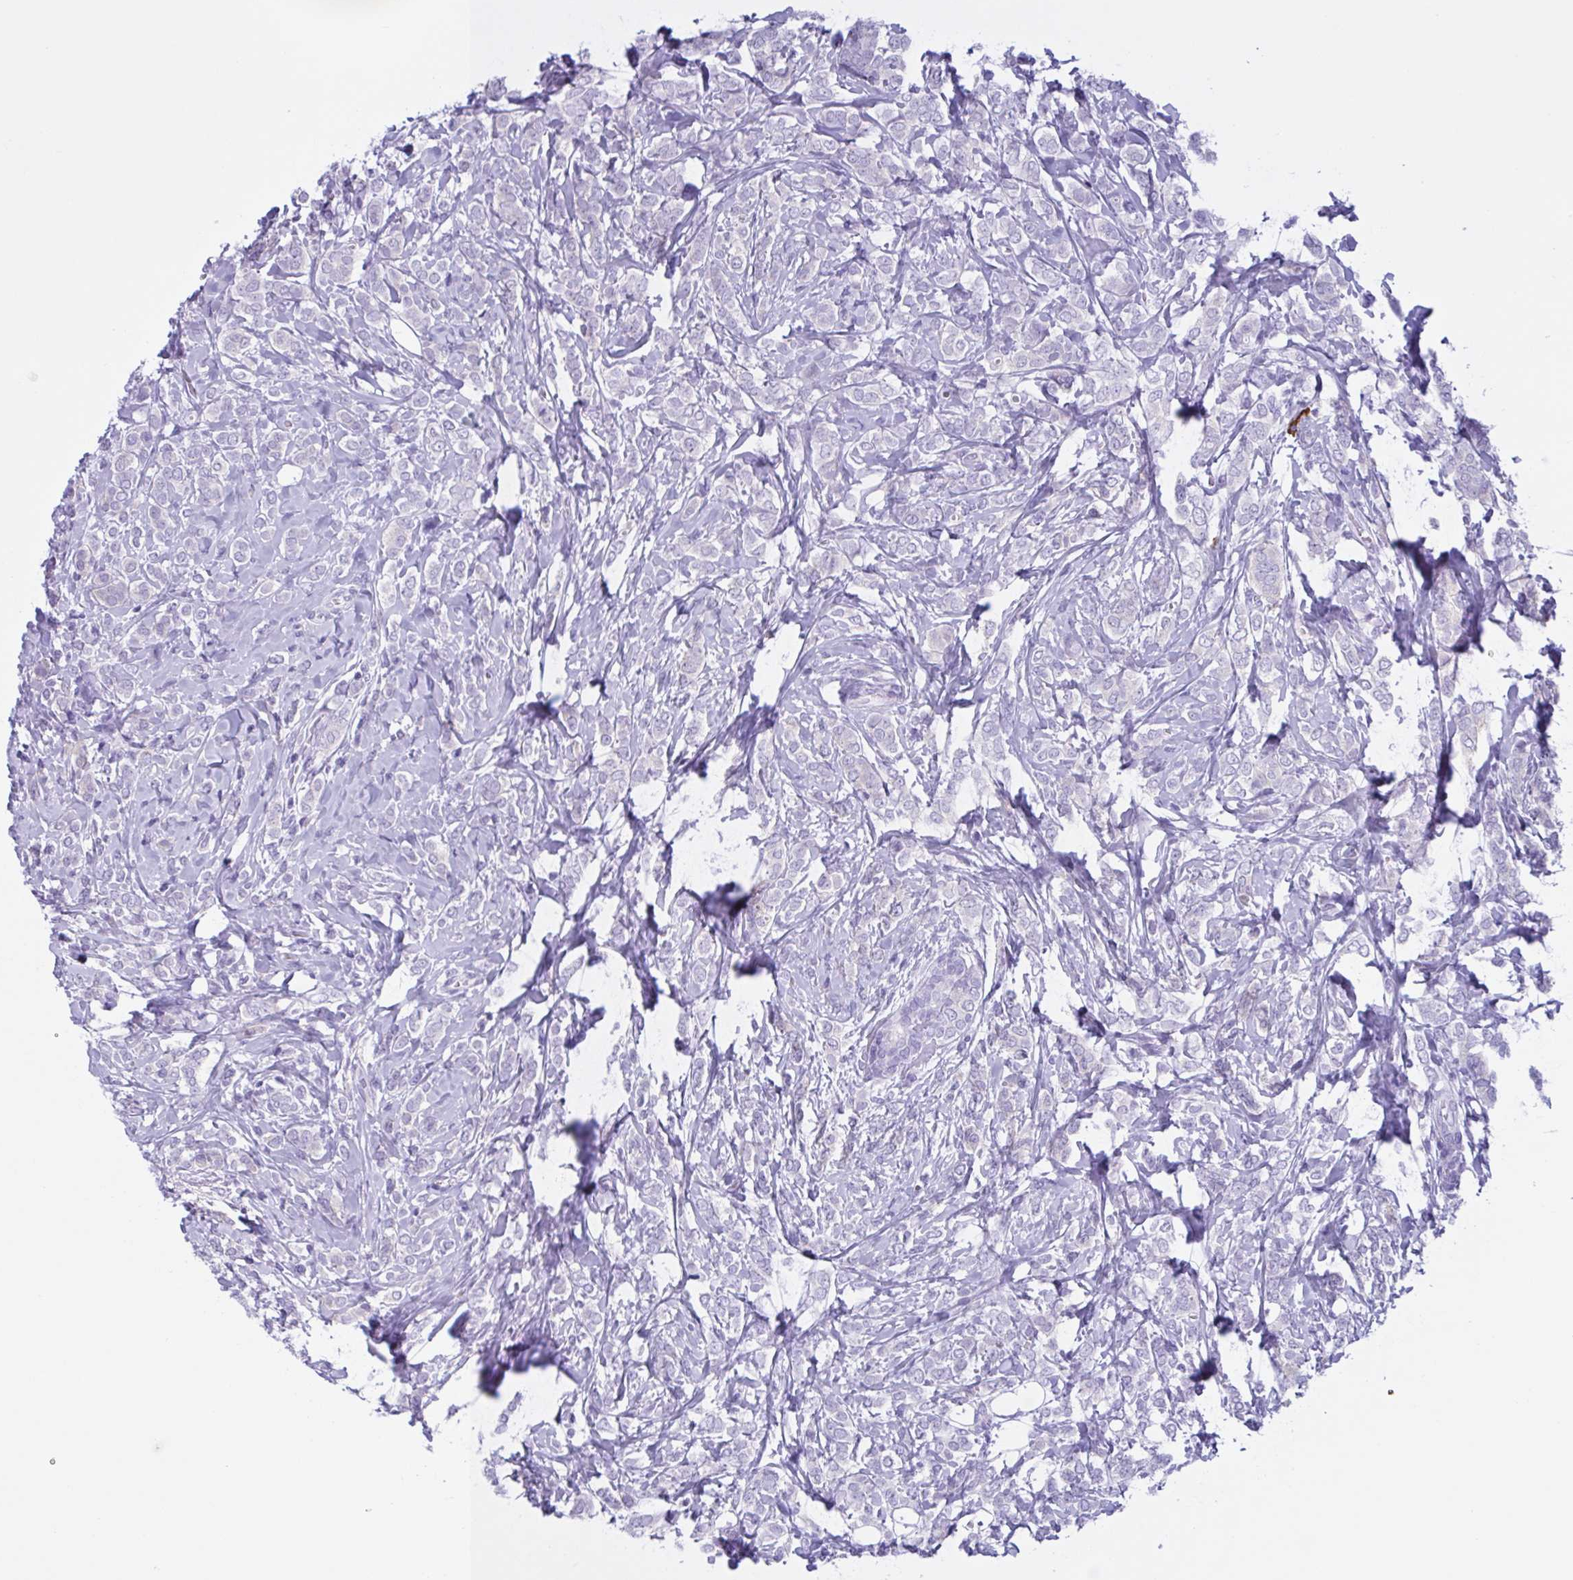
{"staining": {"intensity": "negative", "quantity": "none", "location": "none"}, "tissue": "breast cancer", "cell_type": "Tumor cells", "image_type": "cancer", "snomed": [{"axis": "morphology", "description": "Lobular carcinoma"}, {"axis": "topography", "description": "Breast"}], "caption": "The image exhibits no significant expression in tumor cells of lobular carcinoma (breast).", "gene": "INAFM1", "patient": {"sex": "female", "age": 49}}